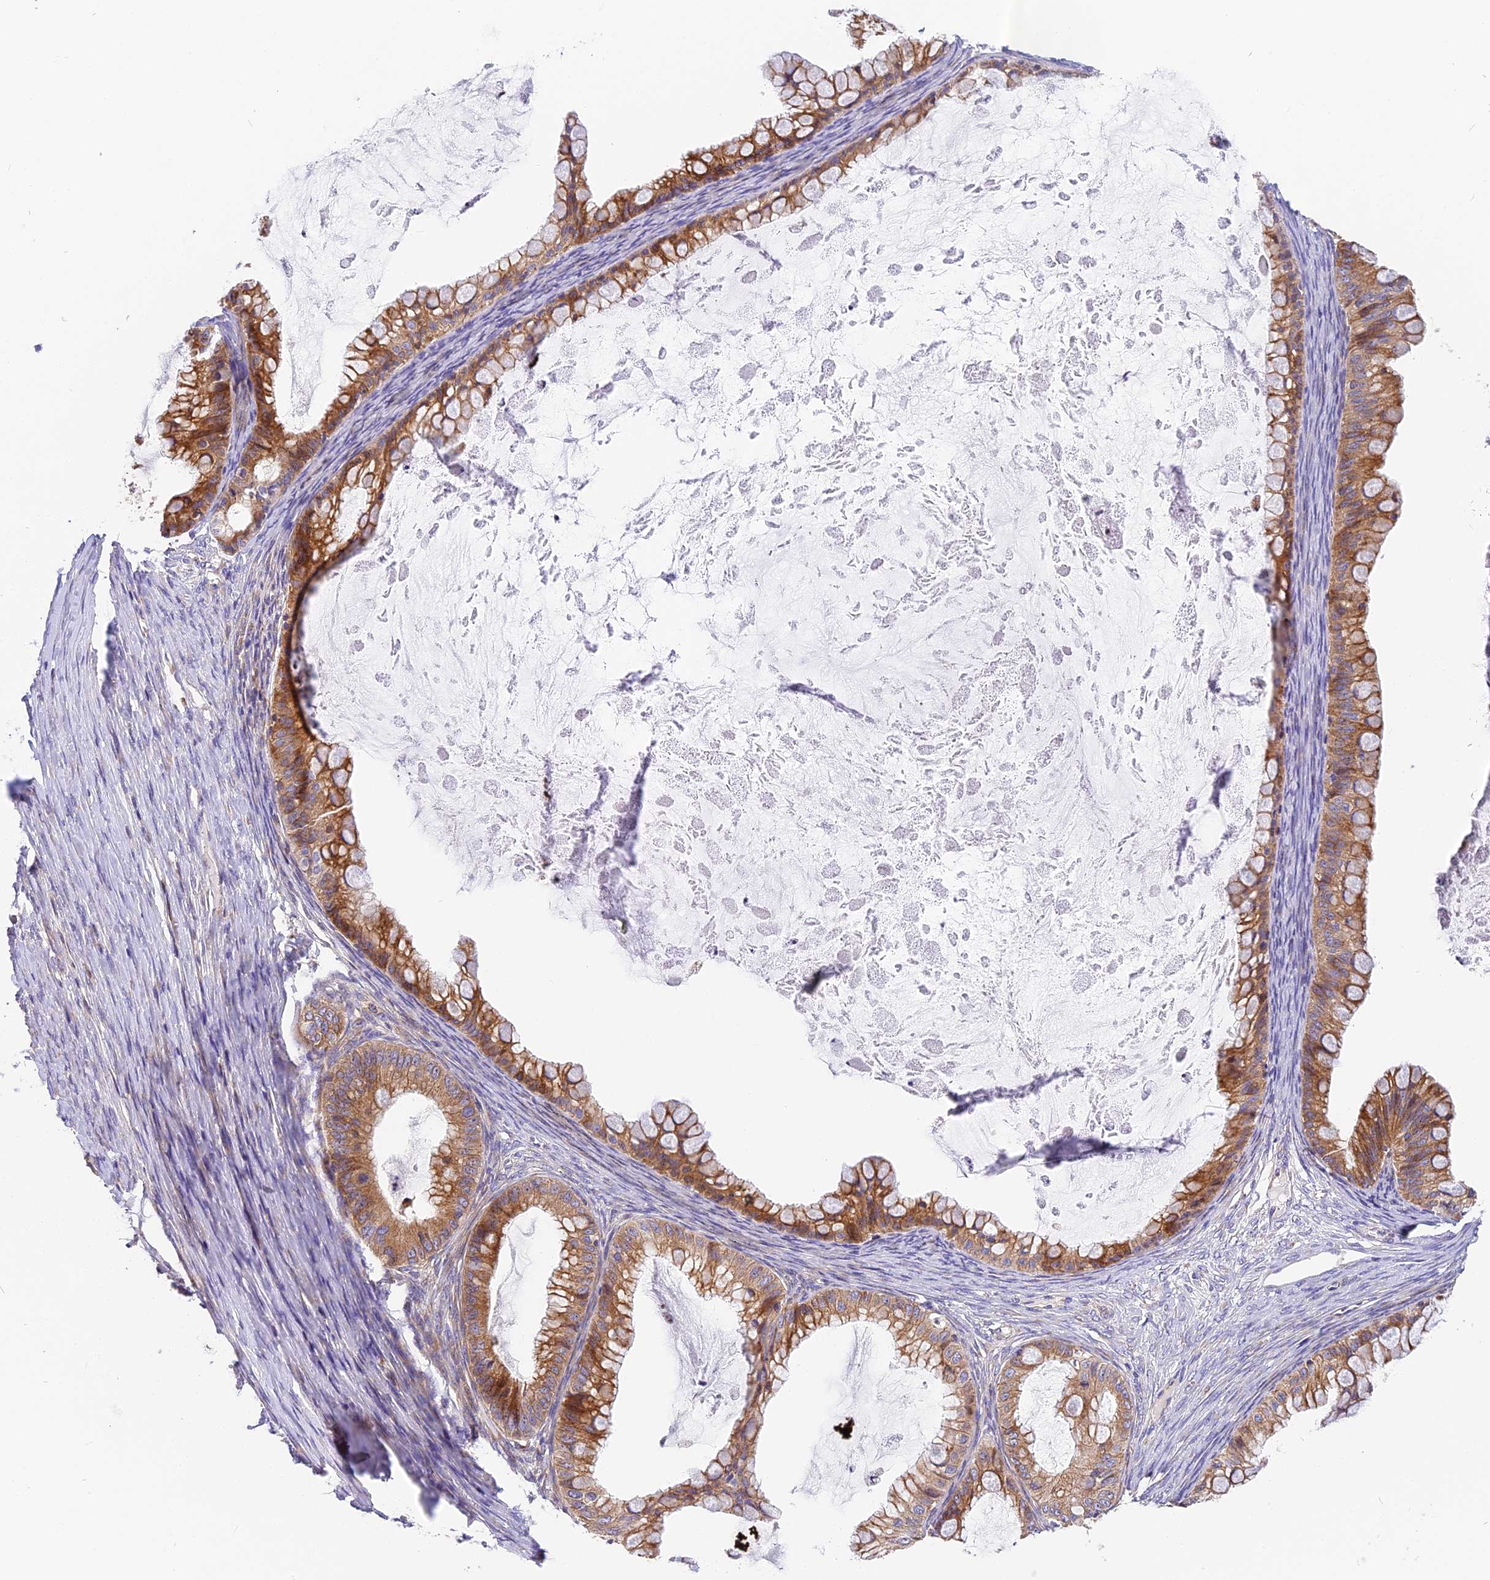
{"staining": {"intensity": "moderate", "quantity": ">75%", "location": "cytoplasmic/membranous"}, "tissue": "ovarian cancer", "cell_type": "Tumor cells", "image_type": "cancer", "snomed": [{"axis": "morphology", "description": "Cystadenocarcinoma, mucinous, NOS"}, {"axis": "topography", "description": "Ovary"}], "caption": "Immunohistochemical staining of human ovarian mucinous cystadenocarcinoma reveals moderate cytoplasmic/membranous protein expression in about >75% of tumor cells.", "gene": "MRAS", "patient": {"sex": "female", "age": 35}}